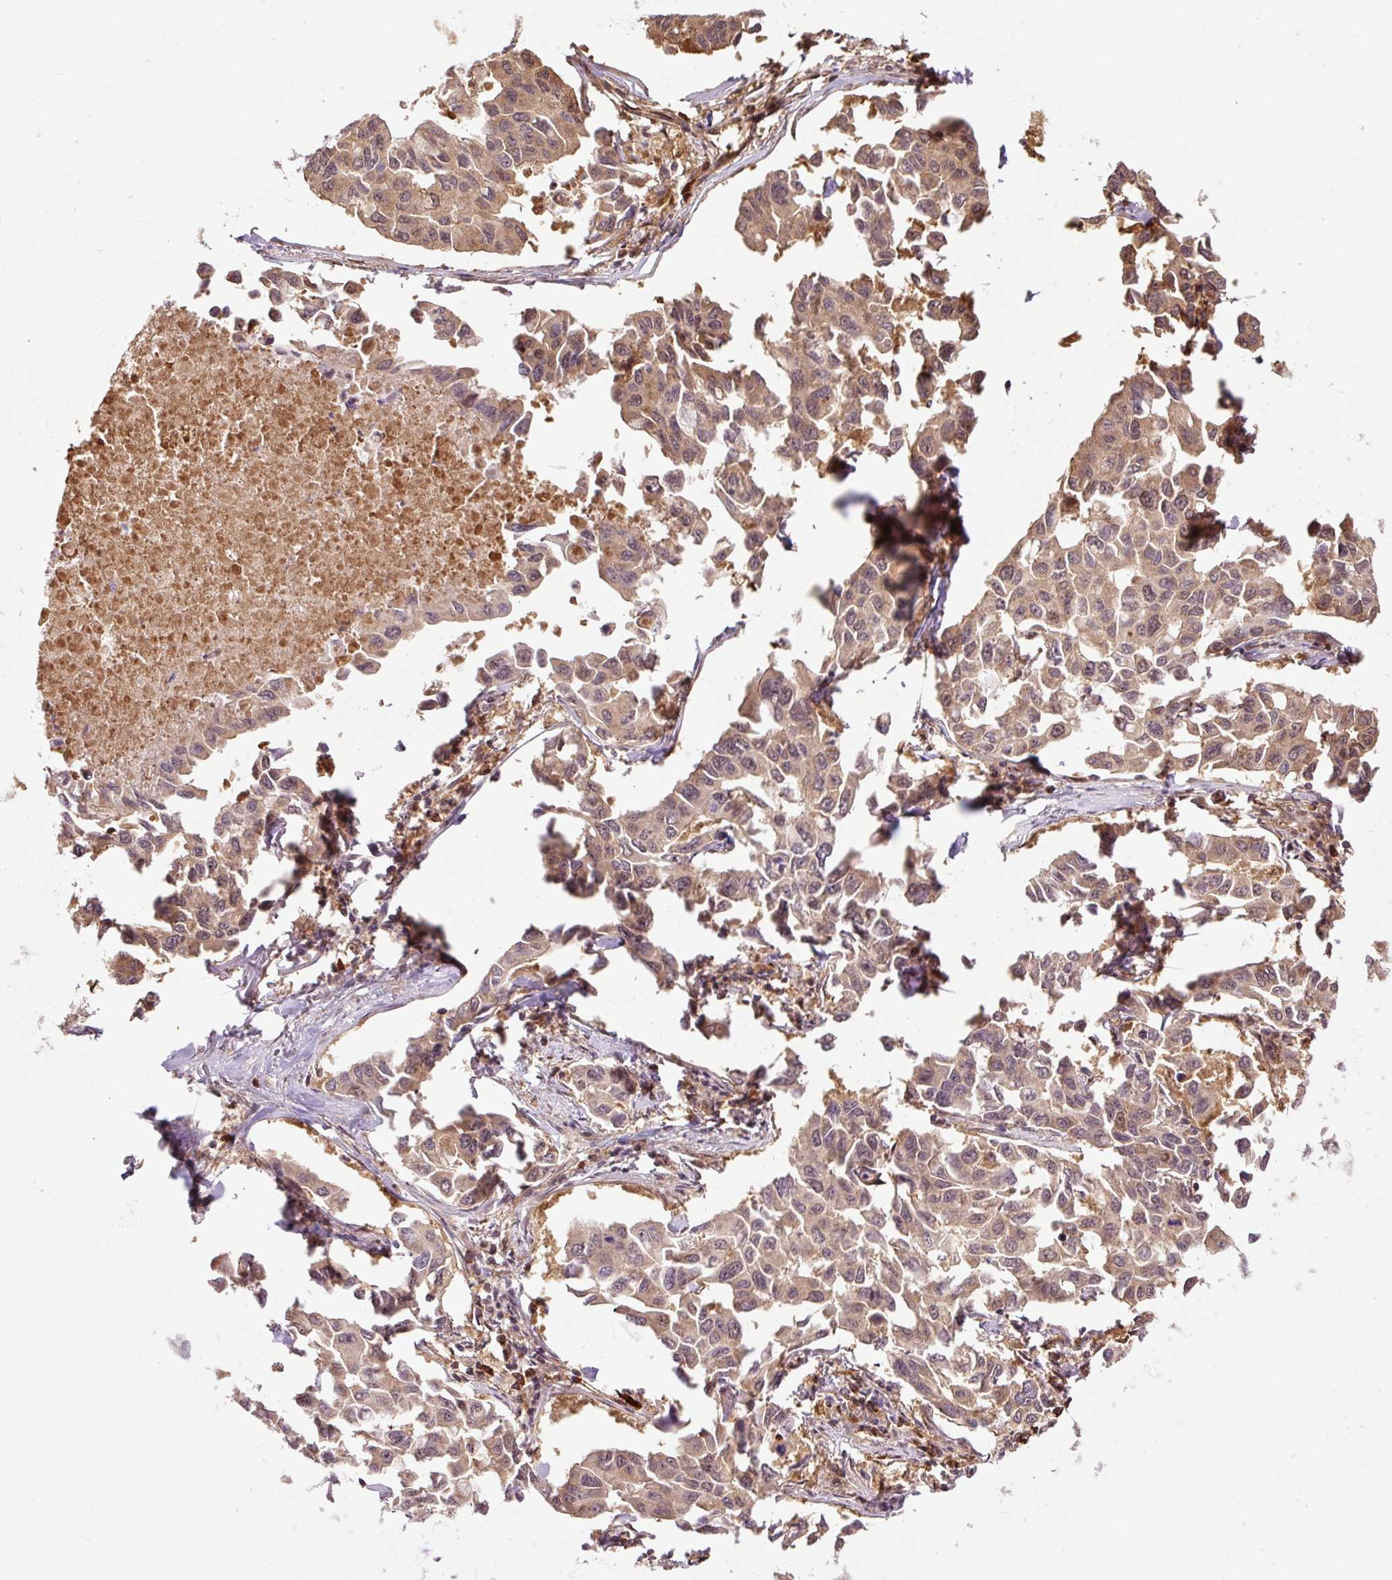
{"staining": {"intensity": "moderate", "quantity": ">75%", "location": "cytoplasmic/membranous"}, "tissue": "lung cancer", "cell_type": "Tumor cells", "image_type": "cancer", "snomed": [{"axis": "morphology", "description": "Adenocarcinoma, NOS"}, {"axis": "topography", "description": "Lung"}], "caption": "Adenocarcinoma (lung) was stained to show a protein in brown. There is medium levels of moderate cytoplasmic/membranous positivity in approximately >75% of tumor cells.", "gene": "TPT1", "patient": {"sex": "male", "age": 64}}